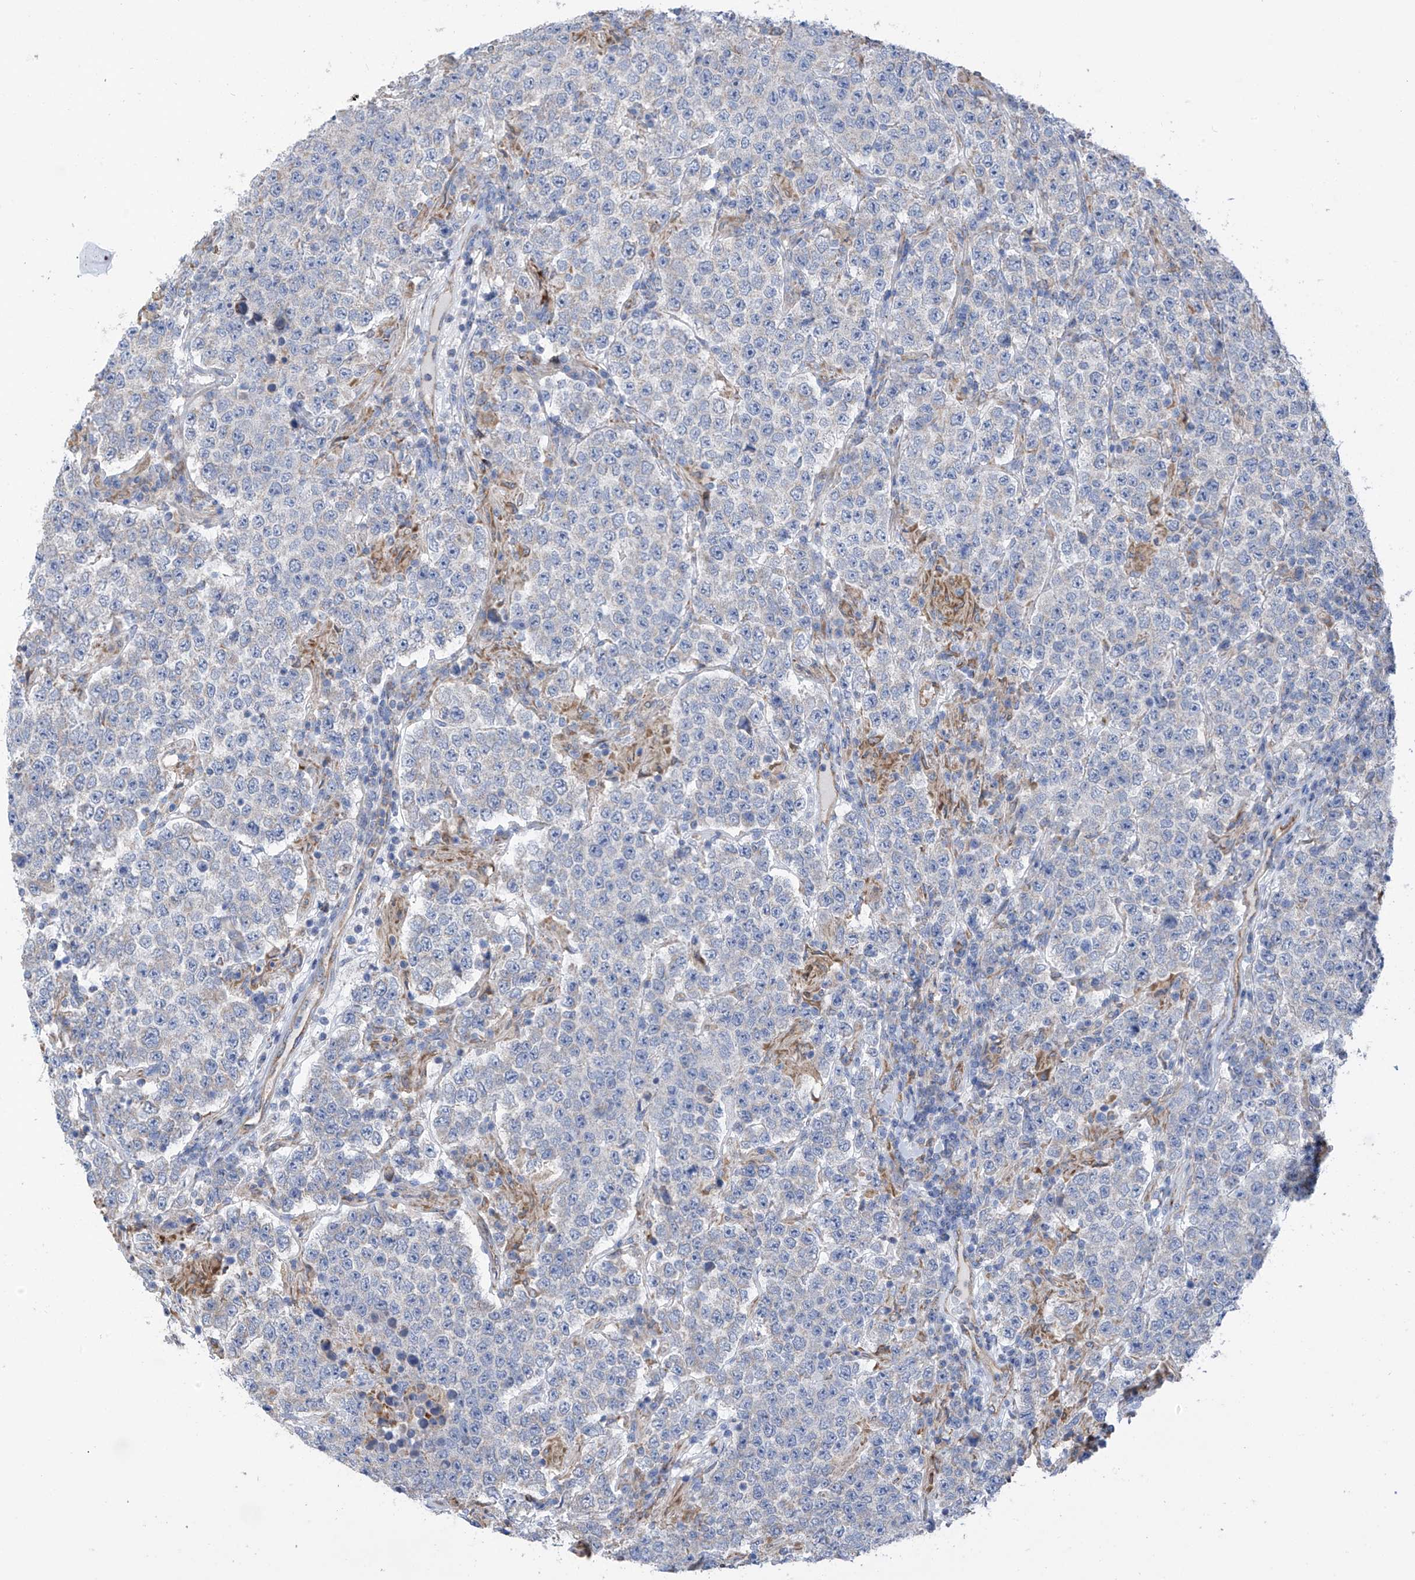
{"staining": {"intensity": "negative", "quantity": "none", "location": "none"}, "tissue": "testis cancer", "cell_type": "Tumor cells", "image_type": "cancer", "snomed": [{"axis": "morphology", "description": "Normal tissue, NOS"}, {"axis": "morphology", "description": "Urothelial carcinoma, High grade"}, {"axis": "morphology", "description": "Seminoma, NOS"}, {"axis": "morphology", "description": "Carcinoma, Embryonal, NOS"}, {"axis": "topography", "description": "Urinary bladder"}, {"axis": "topography", "description": "Testis"}], "caption": "Image shows no significant protein staining in tumor cells of testis seminoma.", "gene": "EIF5B", "patient": {"sex": "male", "age": 41}}